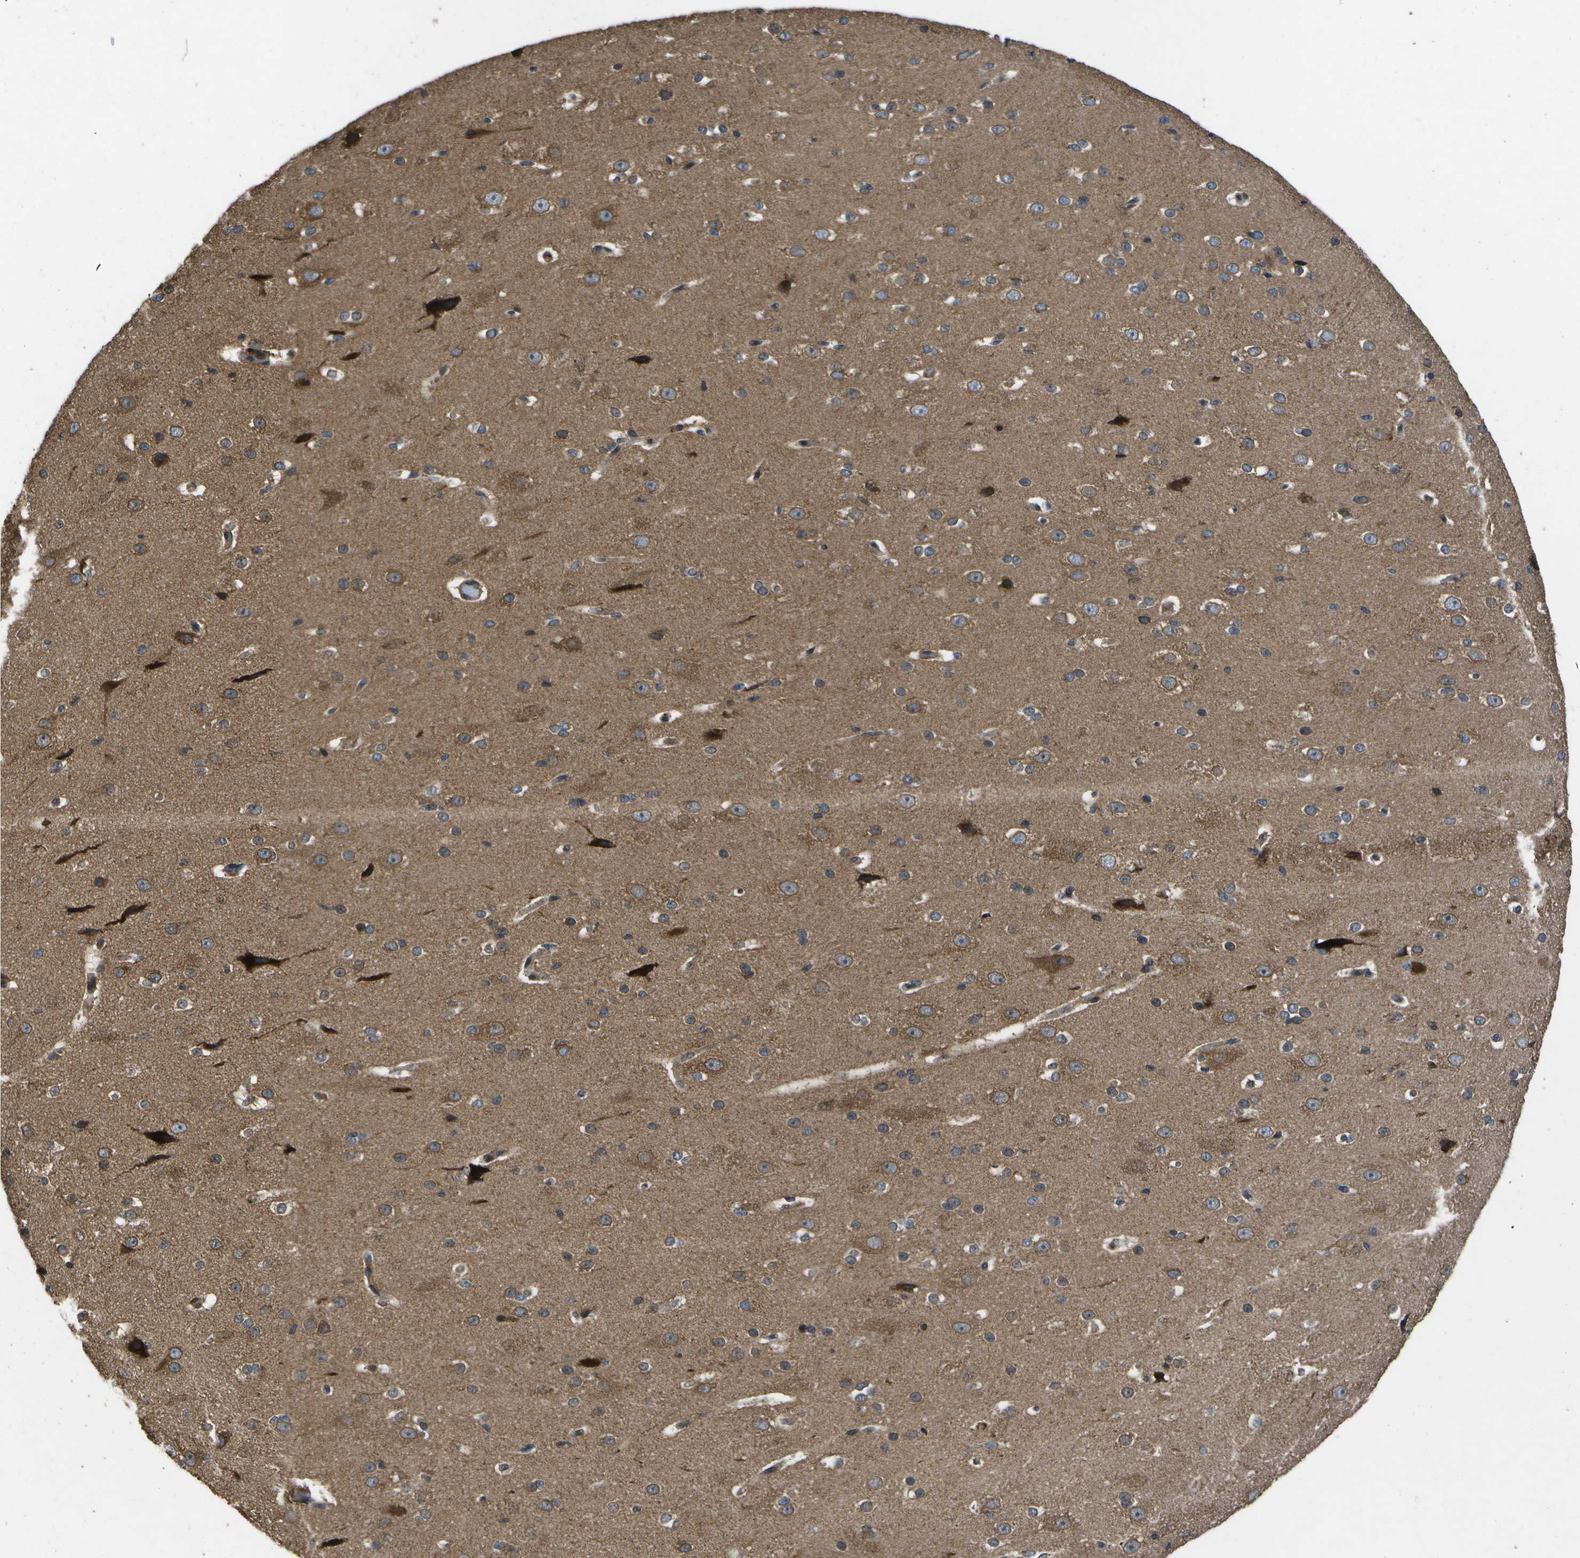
{"staining": {"intensity": "moderate", "quantity": "25%-75%", "location": "cytoplasmic/membranous"}, "tissue": "cerebral cortex", "cell_type": "Endothelial cells", "image_type": "normal", "snomed": [{"axis": "morphology", "description": "Normal tissue, NOS"}, {"axis": "morphology", "description": "Developmental malformation"}, {"axis": "topography", "description": "Cerebral cortex"}], "caption": "This micrograph reveals normal cerebral cortex stained with immunohistochemistry to label a protein in brown. The cytoplasmic/membranous of endothelial cells show moderate positivity for the protein. Nuclei are counter-stained blue.", "gene": "HFE", "patient": {"sex": "female", "age": 30}}